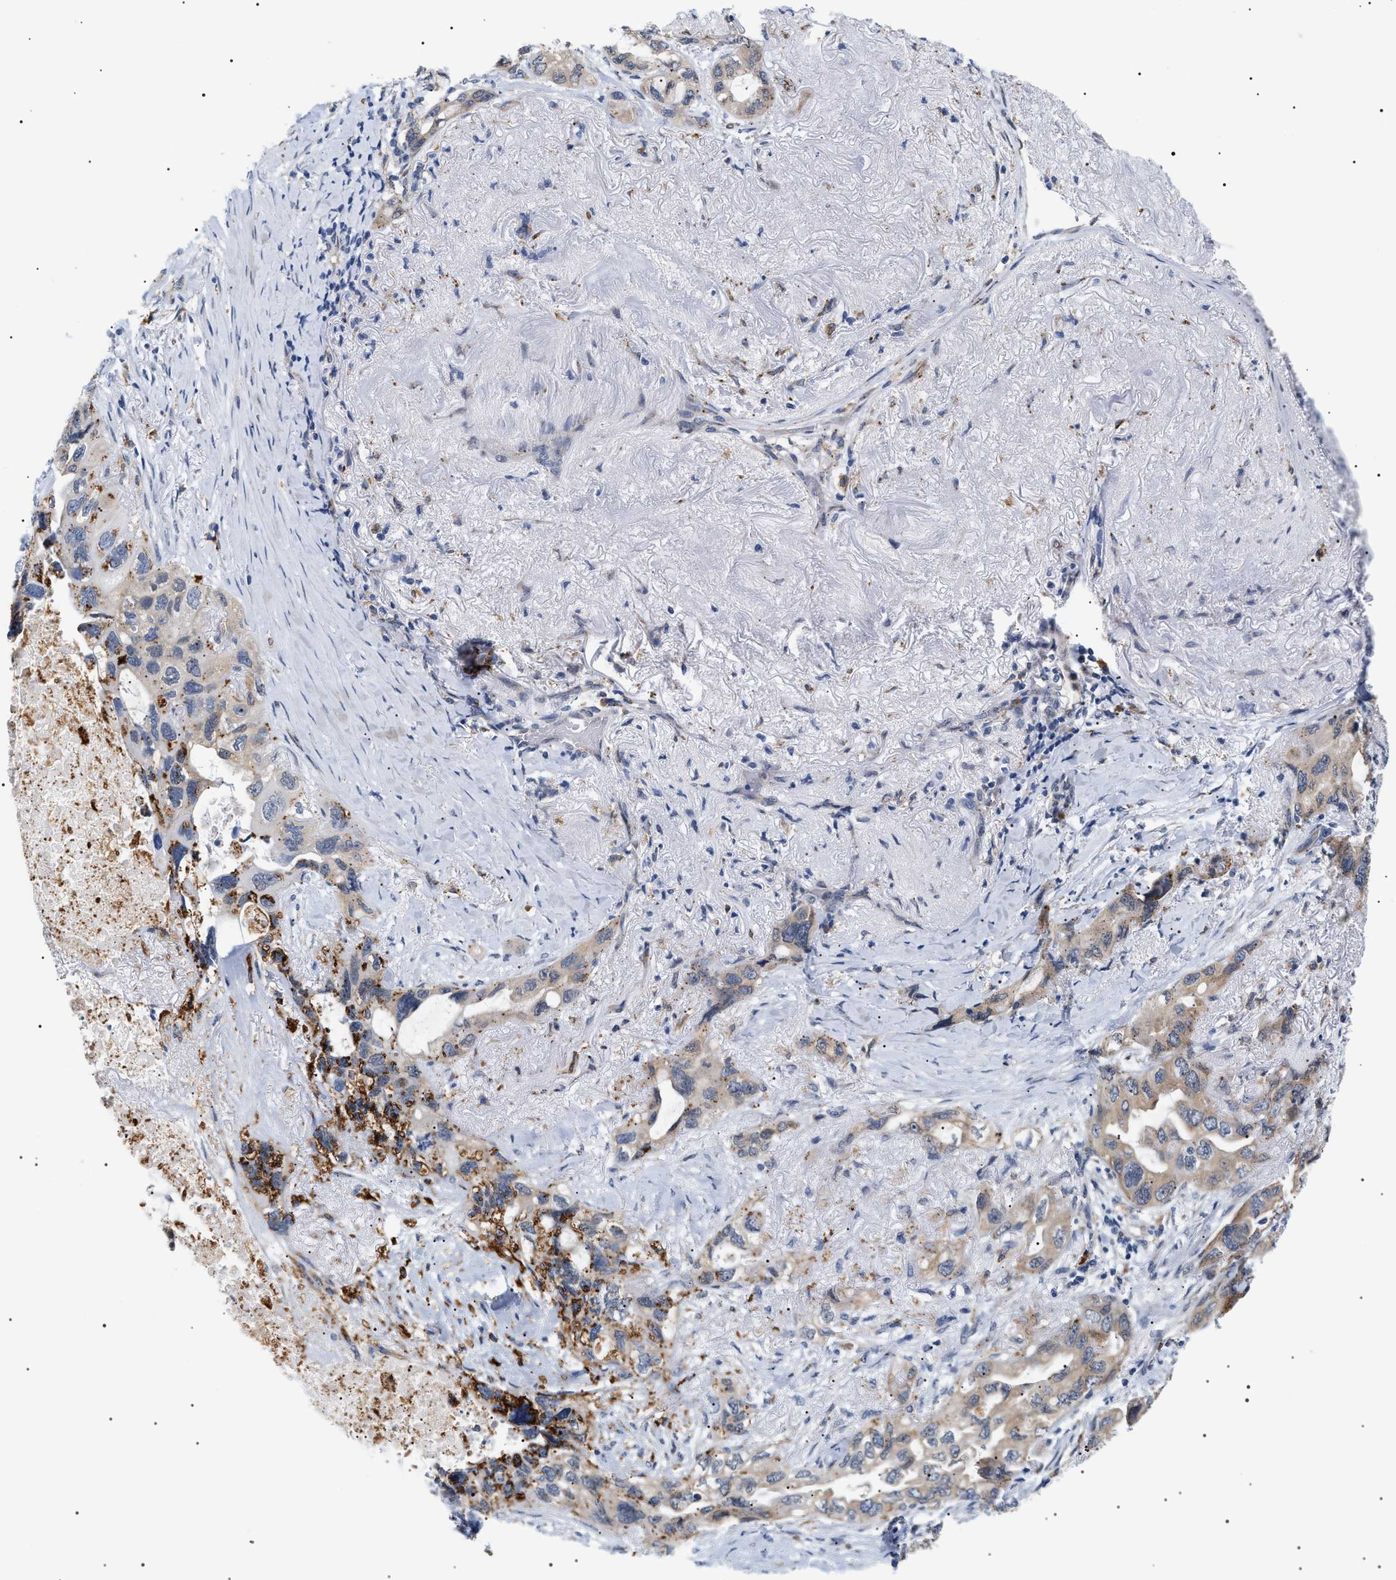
{"staining": {"intensity": "moderate", "quantity": "<25%", "location": "cytoplasmic/membranous"}, "tissue": "lung cancer", "cell_type": "Tumor cells", "image_type": "cancer", "snomed": [{"axis": "morphology", "description": "Squamous cell carcinoma, NOS"}, {"axis": "topography", "description": "Lung"}], "caption": "Squamous cell carcinoma (lung) stained for a protein (brown) displays moderate cytoplasmic/membranous positive positivity in about <25% of tumor cells.", "gene": "HSD17B11", "patient": {"sex": "female", "age": 73}}